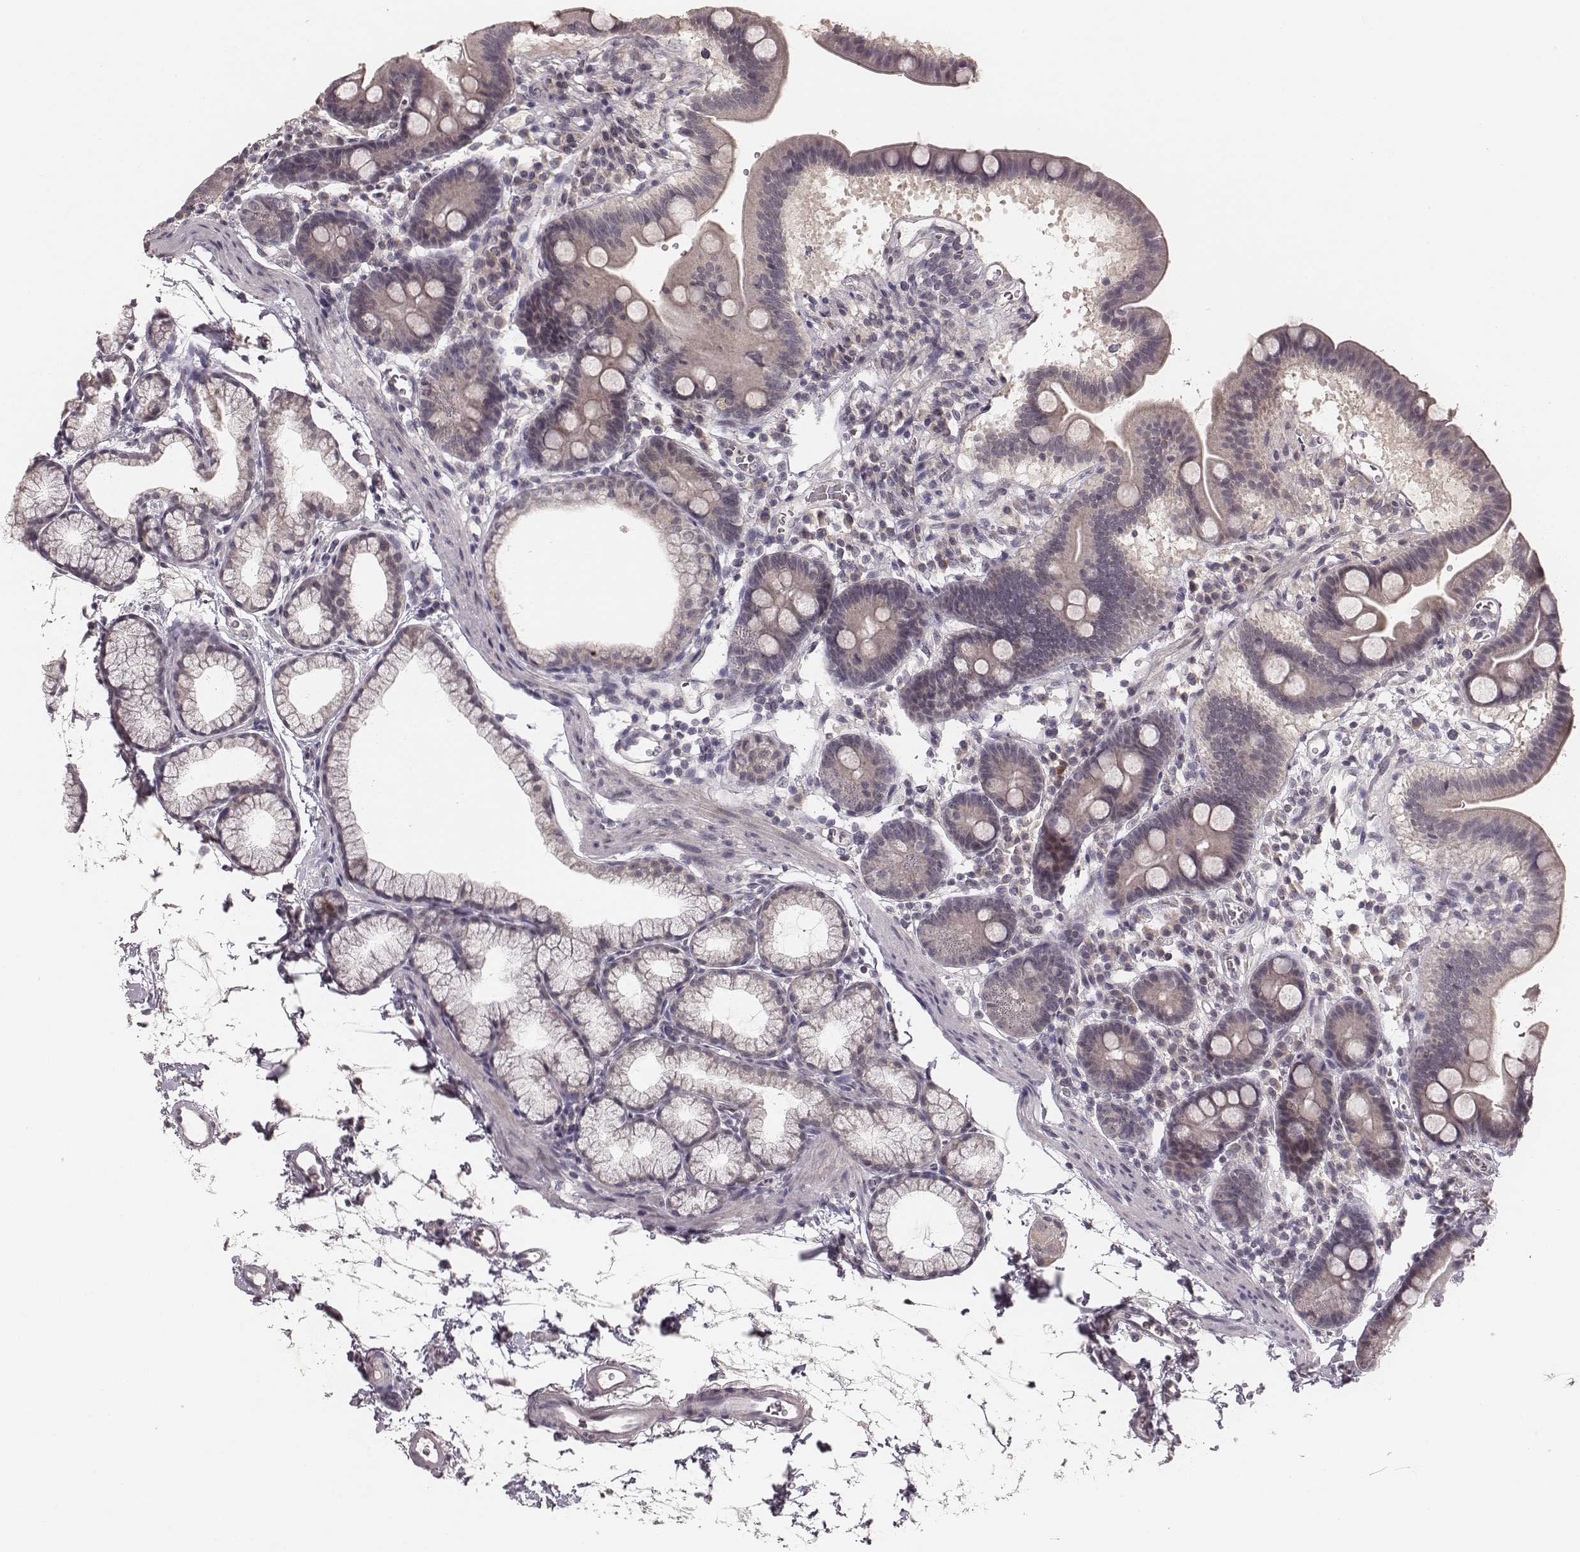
{"staining": {"intensity": "negative", "quantity": "none", "location": "none"}, "tissue": "duodenum", "cell_type": "Glandular cells", "image_type": "normal", "snomed": [{"axis": "morphology", "description": "Normal tissue, NOS"}, {"axis": "topography", "description": "Duodenum"}], "caption": "The histopathology image displays no staining of glandular cells in normal duodenum.", "gene": "LY6K", "patient": {"sex": "male", "age": 59}}